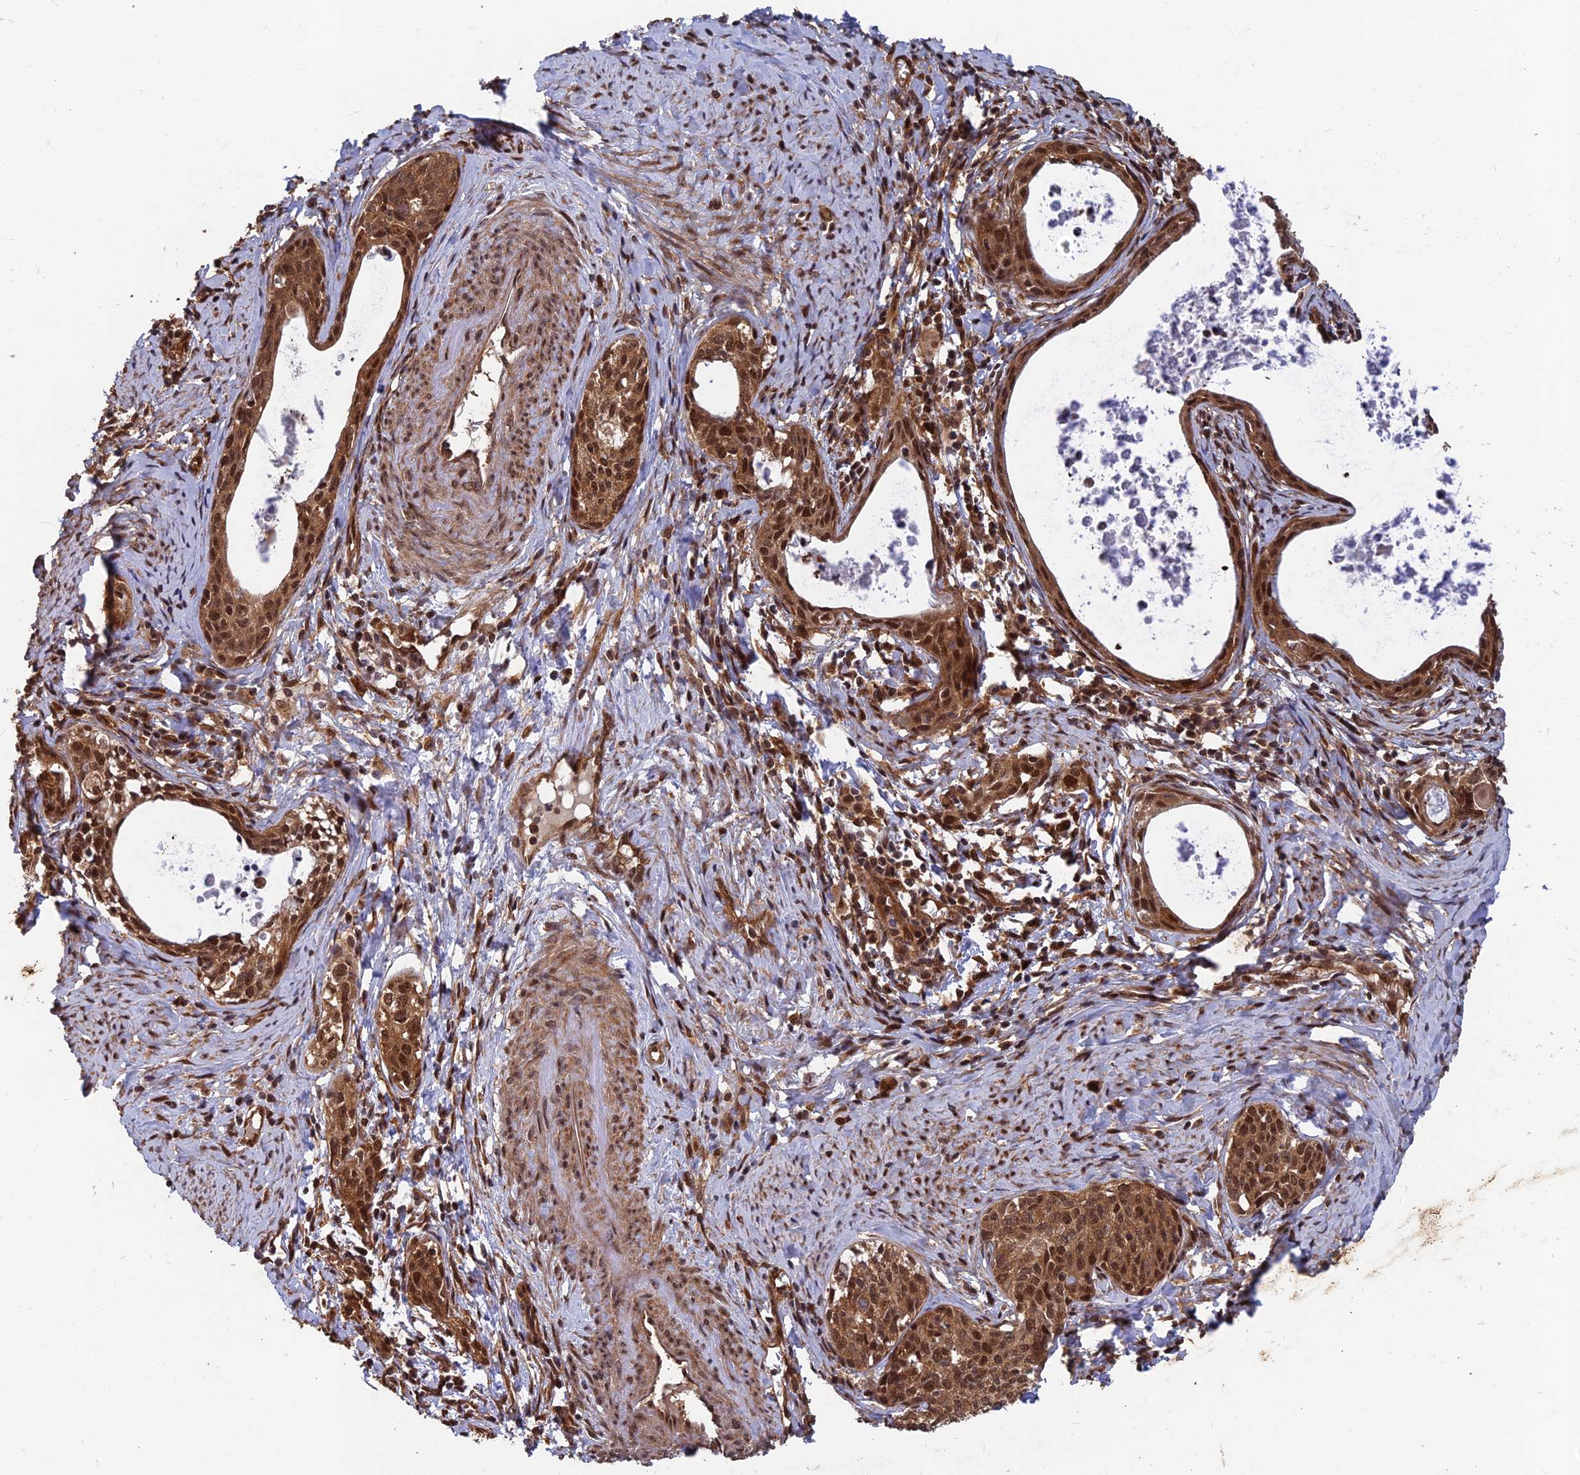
{"staining": {"intensity": "strong", "quantity": ">75%", "location": "cytoplasmic/membranous,nuclear"}, "tissue": "cervical cancer", "cell_type": "Tumor cells", "image_type": "cancer", "snomed": [{"axis": "morphology", "description": "Squamous cell carcinoma, NOS"}, {"axis": "topography", "description": "Cervix"}], "caption": "Immunohistochemistry (IHC) photomicrograph of cervical cancer (squamous cell carcinoma) stained for a protein (brown), which demonstrates high levels of strong cytoplasmic/membranous and nuclear positivity in about >75% of tumor cells.", "gene": "FAM53C", "patient": {"sex": "female", "age": 52}}